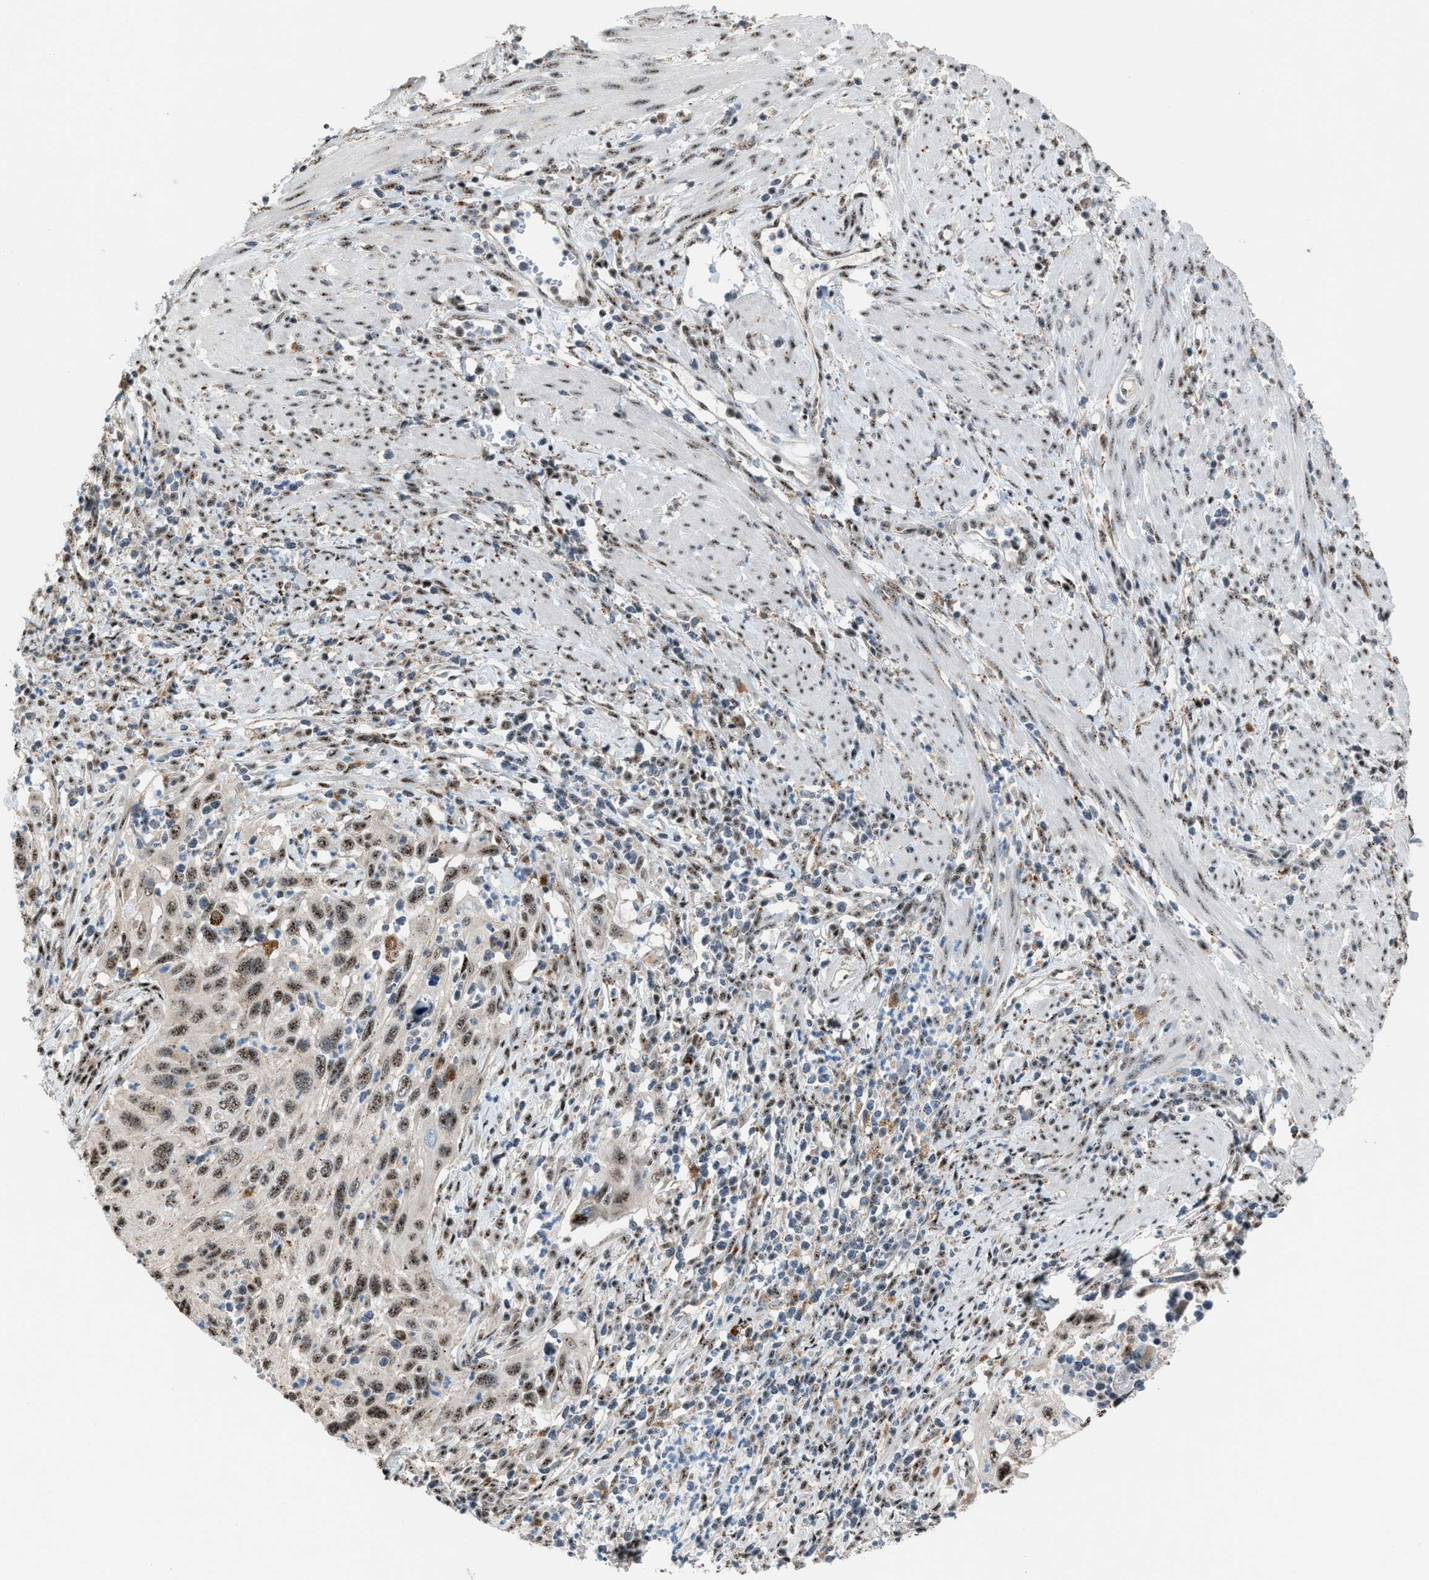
{"staining": {"intensity": "weak", "quantity": ">75%", "location": "nuclear"}, "tissue": "cervical cancer", "cell_type": "Tumor cells", "image_type": "cancer", "snomed": [{"axis": "morphology", "description": "Squamous cell carcinoma, NOS"}, {"axis": "topography", "description": "Cervix"}], "caption": "High-magnification brightfield microscopy of cervical squamous cell carcinoma stained with DAB (3,3'-diaminobenzidine) (brown) and counterstained with hematoxylin (blue). tumor cells exhibit weak nuclear positivity is identified in about>75% of cells.", "gene": "CENPP", "patient": {"sex": "female", "age": 70}}